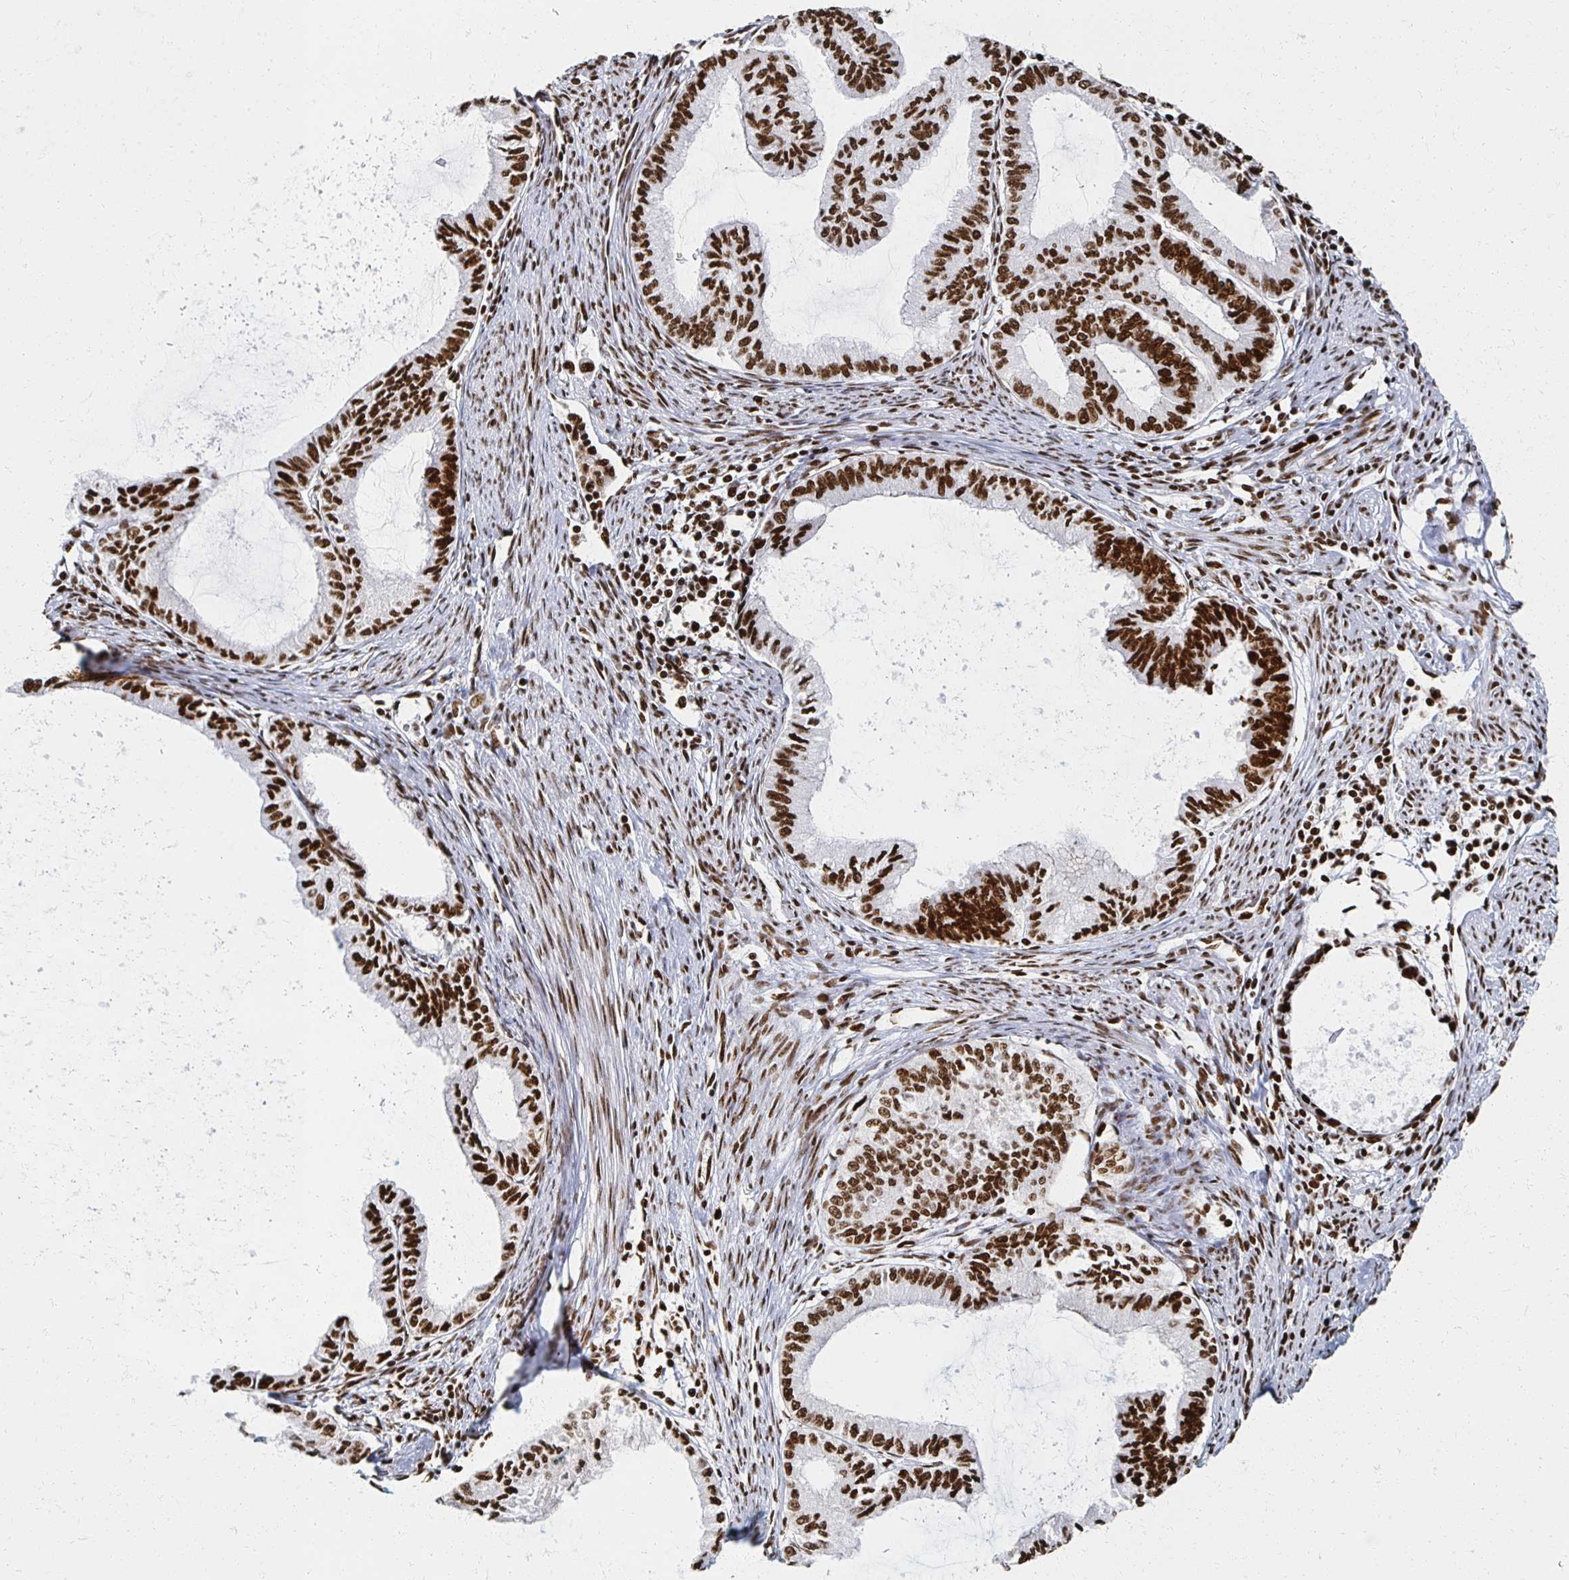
{"staining": {"intensity": "strong", "quantity": ">75%", "location": "nuclear"}, "tissue": "endometrial cancer", "cell_type": "Tumor cells", "image_type": "cancer", "snomed": [{"axis": "morphology", "description": "Adenocarcinoma, NOS"}, {"axis": "topography", "description": "Endometrium"}], "caption": "Adenocarcinoma (endometrial) was stained to show a protein in brown. There is high levels of strong nuclear expression in about >75% of tumor cells.", "gene": "RBBP7", "patient": {"sex": "female", "age": 86}}